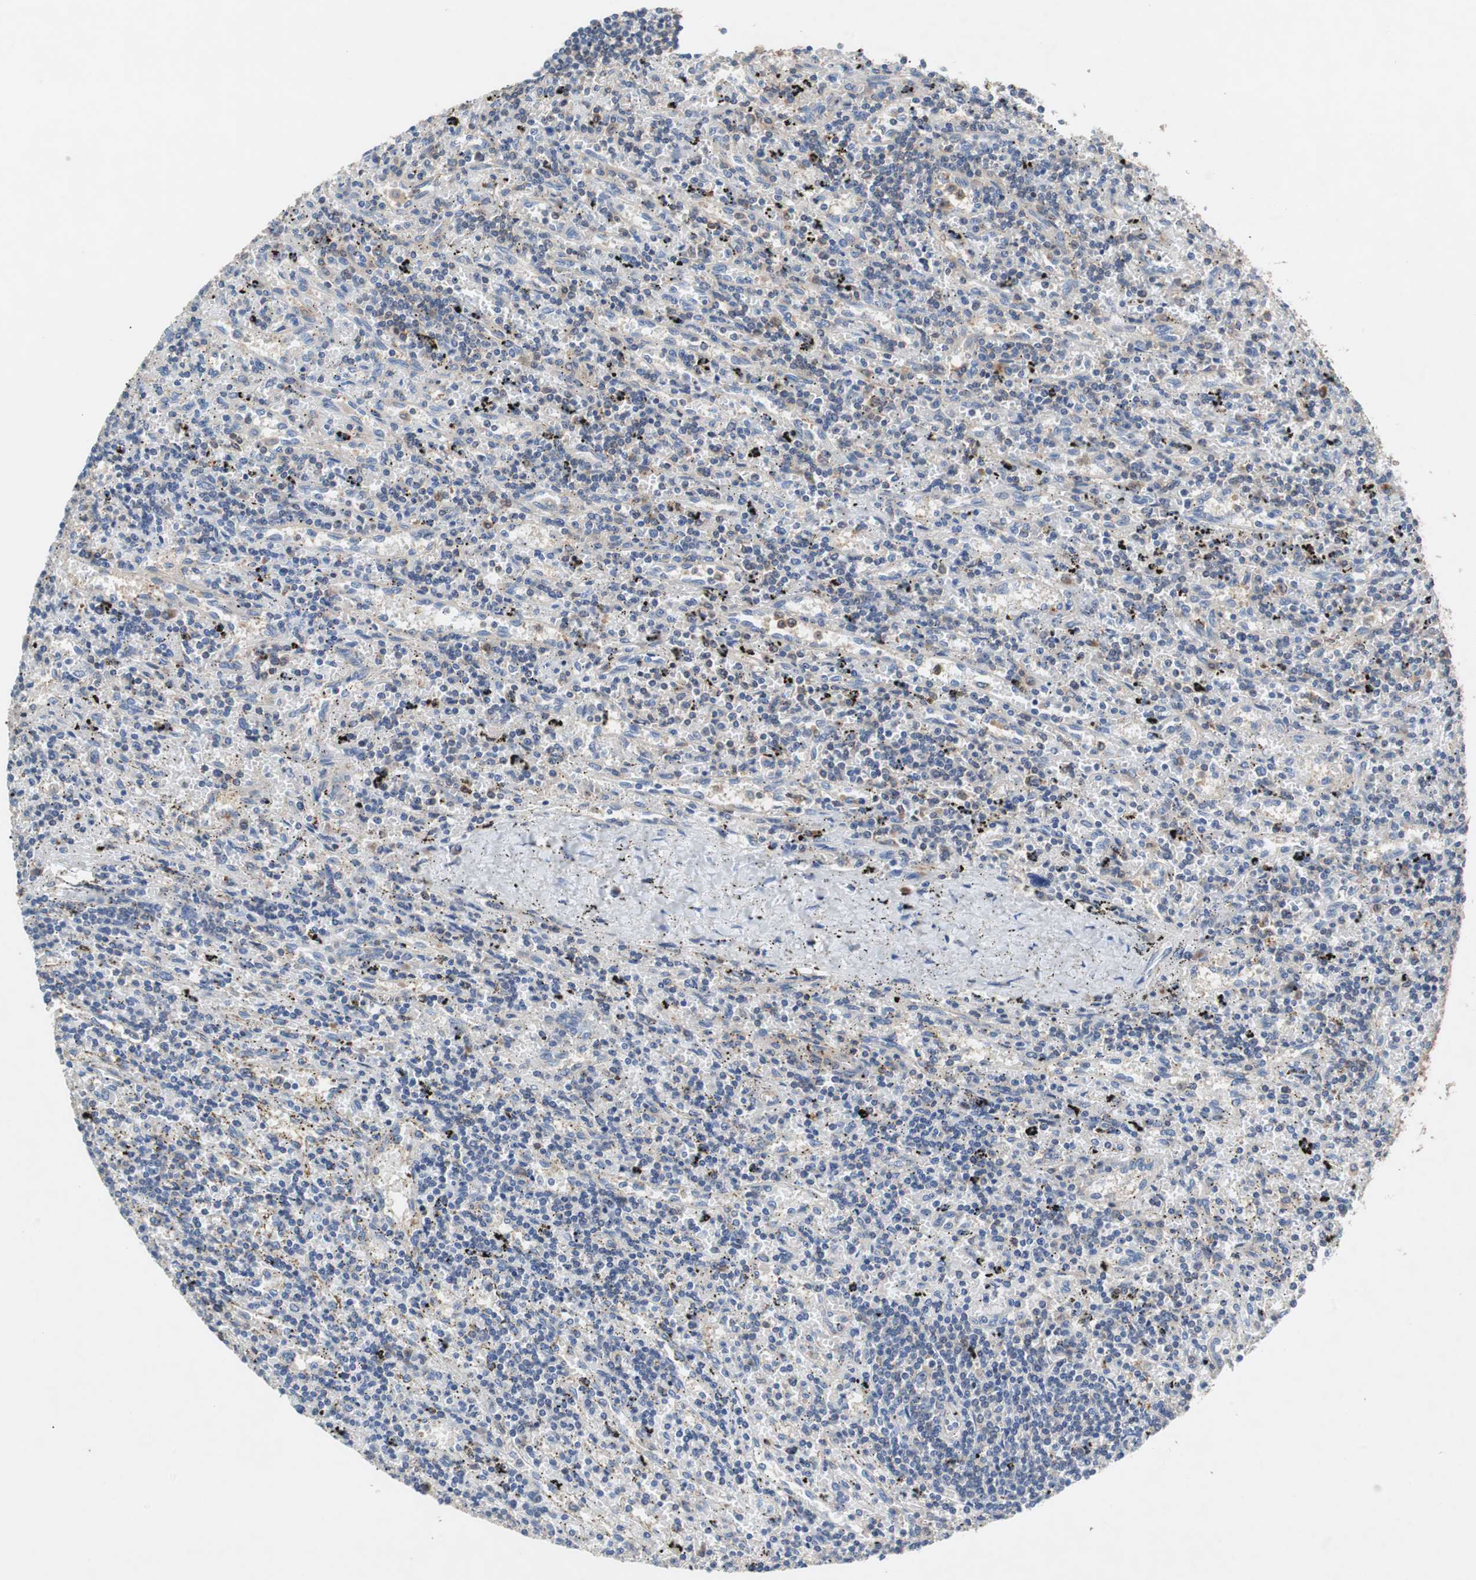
{"staining": {"intensity": "negative", "quantity": "none", "location": "none"}, "tissue": "lymphoma", "cell_type": "Tumor cells", "image_type": "cancer", "snomed": [{"axis": "morphology", "description": "Malignant lymphoma, non-Hodgkin's type, Low grade"}, {"axis": "topography", "description": "Spleen"}], "caption": "There is no significant staining in tumor cells of lymphoma. (Immunohistochemistry (ihc), brightfield microscopy, high magnification).", "gene": "GYS1", "patient": {"sex": "male", "age": 76}}